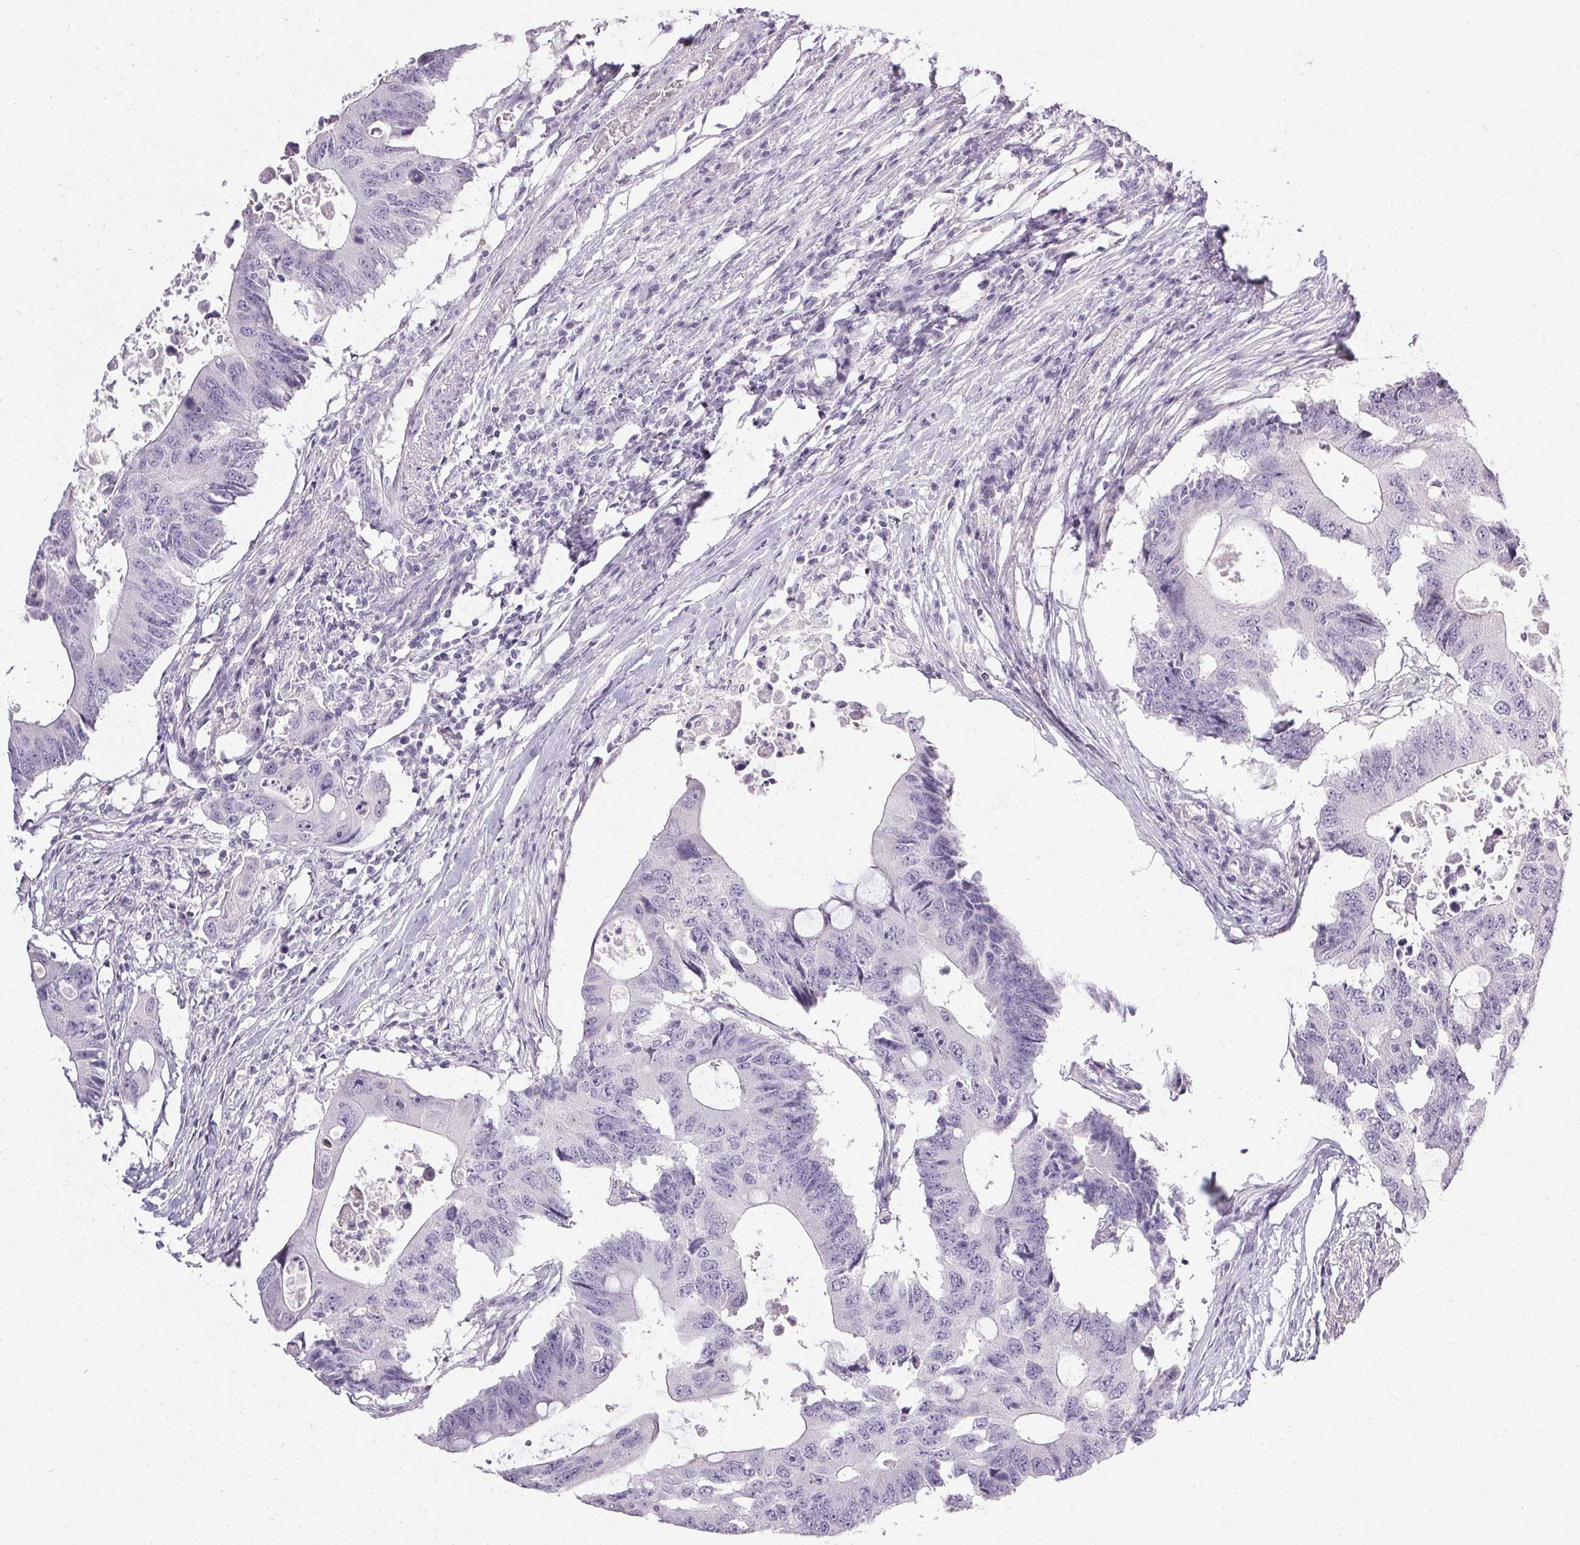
{"staining": {"intensity": "negative", "quantity": "none", "location": "none"}, "tissue": "colorectal cancer", "cell_type": "Tumor cells", "image_type": "cancer", "snomed": [{"axis": "morphology", "description": "Adenocarcinoma, NOS"}, {"axis": "topography", "description": "Colon"}], "caption": "Immunohistochemistry (IHC) histopathology image of colorectal cancer stained for a protein (brown), which exhibits no expression in tumor cells.", "gene": "PMEL", "patient": {"sex": "male", "age": 71}}